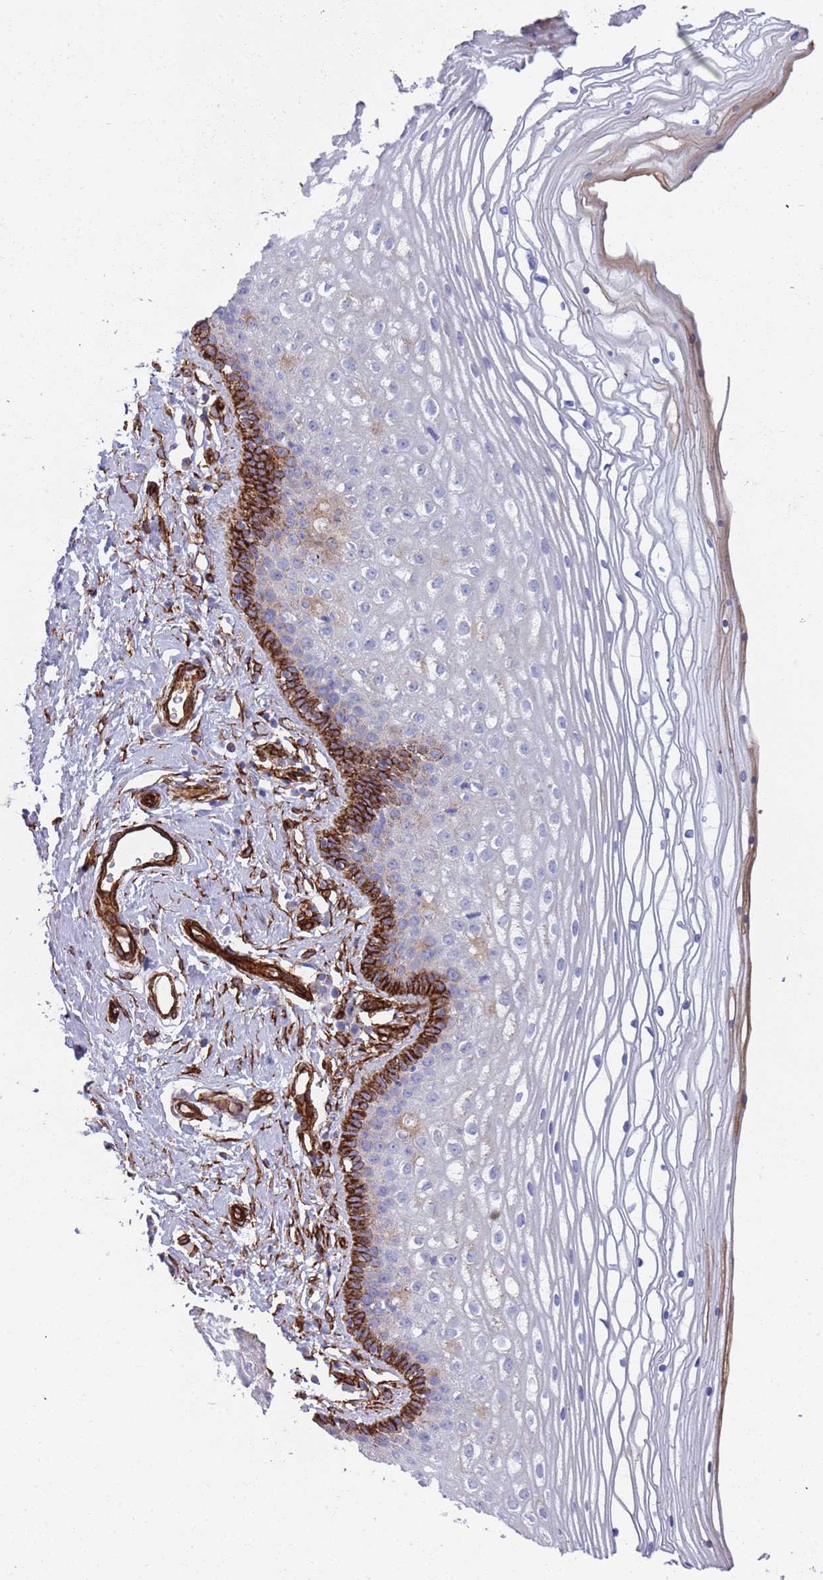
{"staining": {"intensity": "strong", "quantity": "<25%", "location": "cytoplasmic/membranous"}, "tissue": "vagina", "cell_type": "Squamous epithelial cells", "image_type": "normal", "snomed": [{"axis": "morphology", "description": "Normal tissue, NOS"}, {"axis": "topography", "description": "Vagina"}], "caption": "Squamous epithelial cells demonstrate medium levels of strong cytoplasmic/membranous positivity in about <25% of cells in unremarkable human vagina. The protein is shown in brown color, while the nuclei are stained blue.", "gene": "CAV2", "patient": {"sex": "female", "age": 46}}